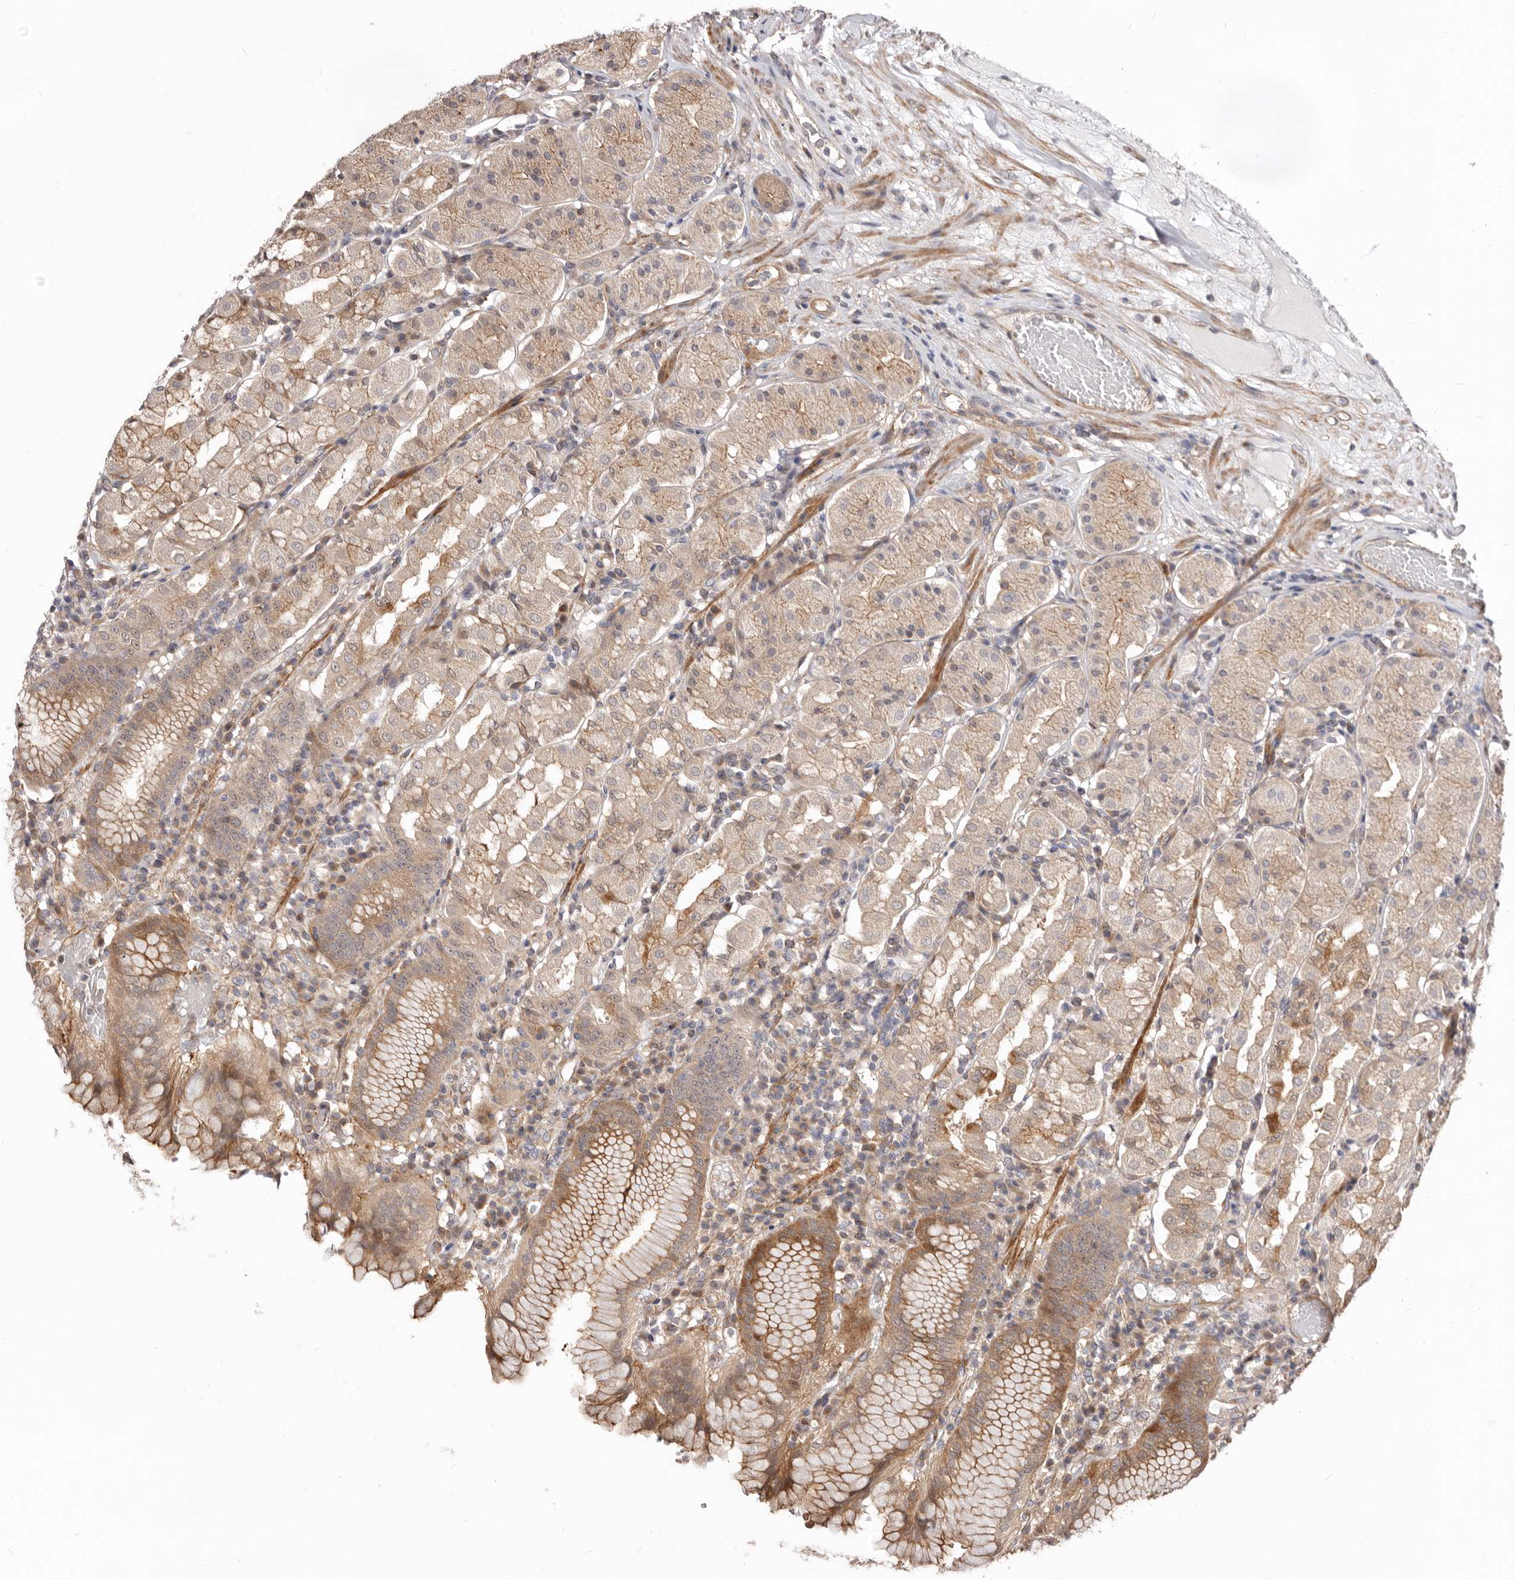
{"staining": {"intensity": "moderate", "quantity": "25%-75%", "location": "cytoplasmic/membranous"}, "tissue": "stomach", "cell_type": "Glandular cells", "image_type": "normal", "snomed": [{"axis": "morphology", "description": "Normal tissue, NOS"}, {"axis": "topography", "description": "Stomach"}, {"axis": "topography", "description": "Stomach, lower"}], "caption": "This micrograph exhibits immunohistochemistry (IHC) staining of benign human stomach, with medium moderate cytoplasmic/membranous positivity in approximately 25%-75% of glandular cells.", "gene": "GPATCH4", "patient": {"sex": "female", "age": 56}}